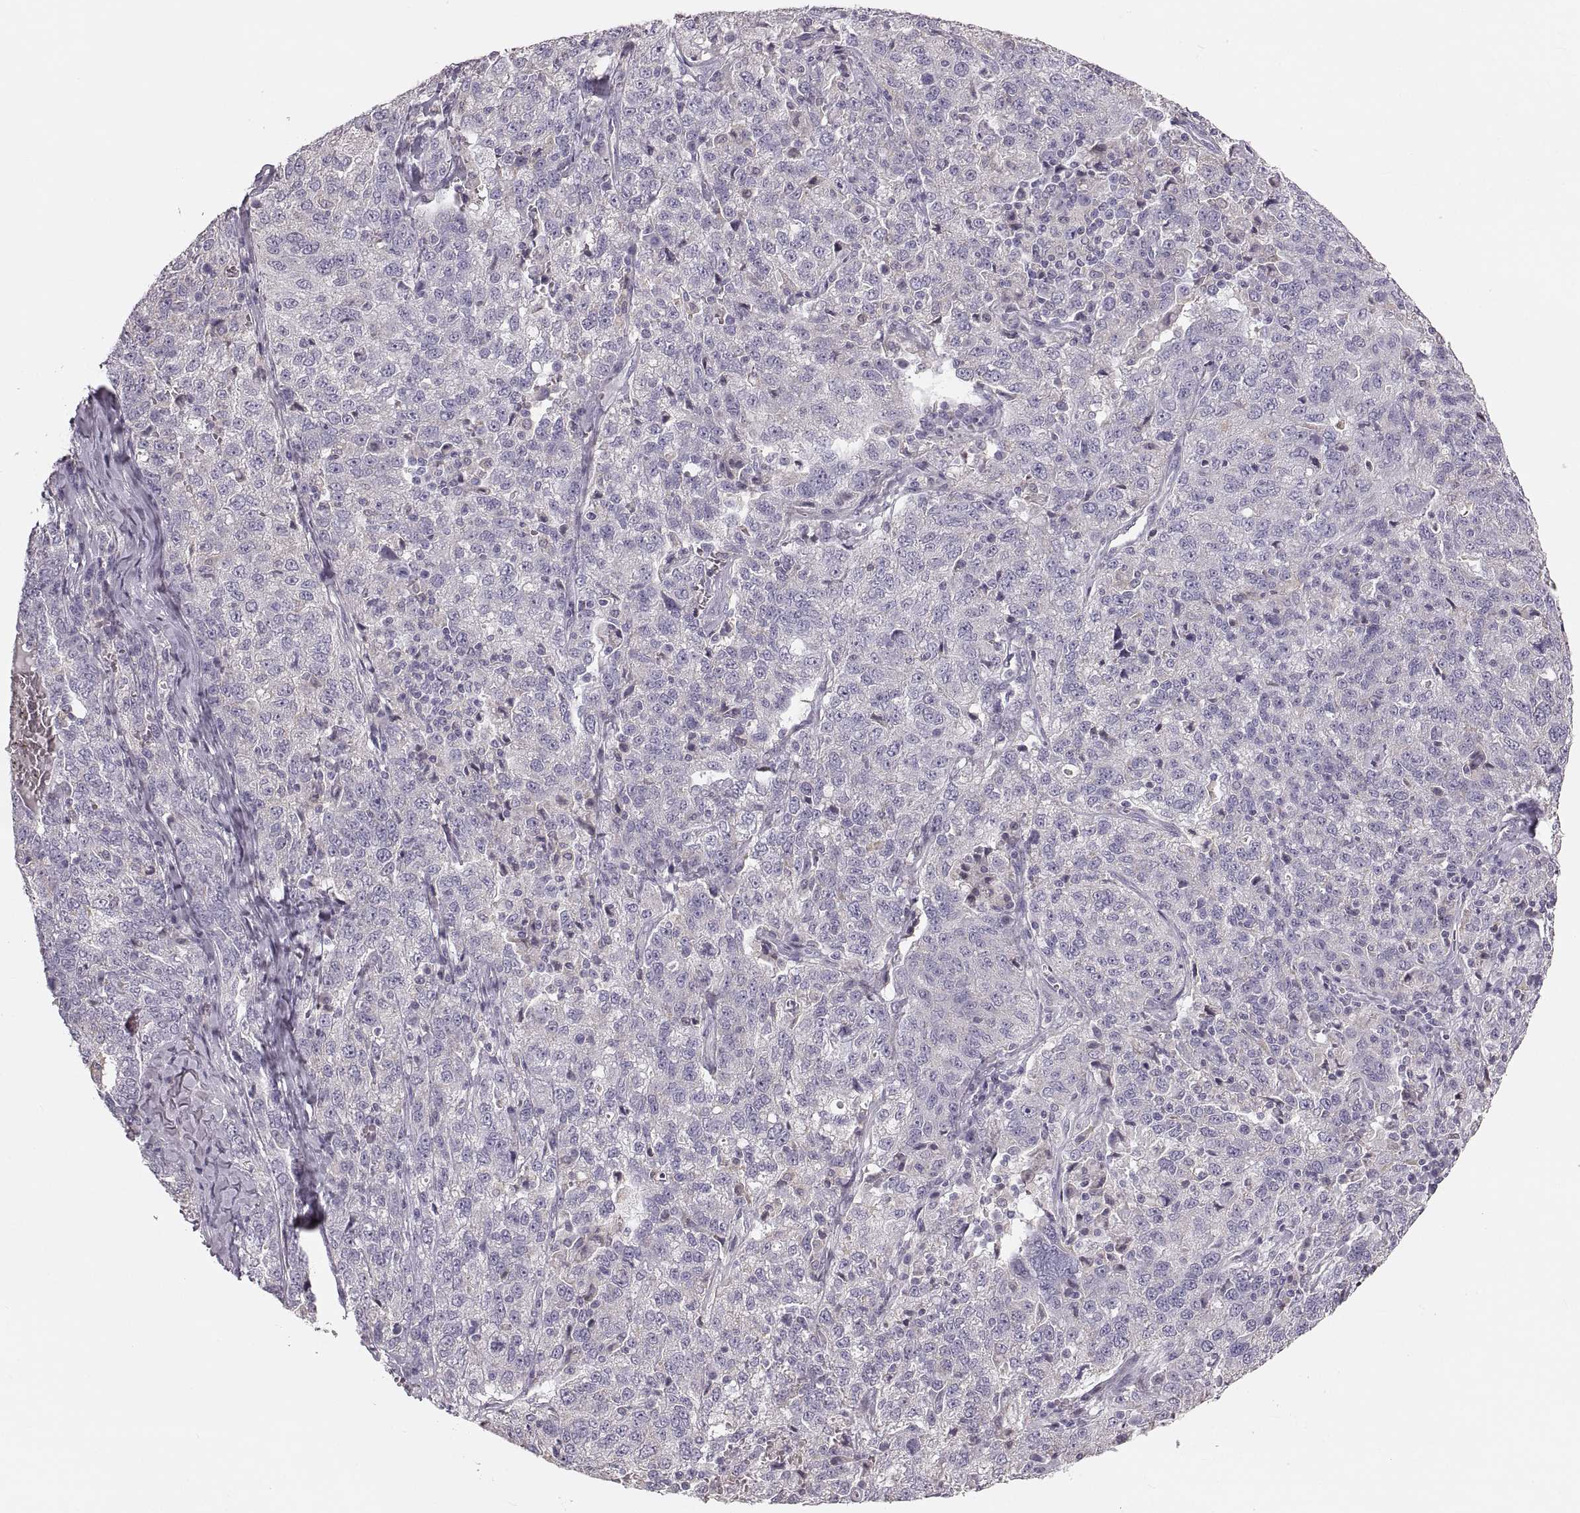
{"staining": {"intensity": "negative", "quantity": "none", "location": "none"}, "tissue": "ovarian cancer", "cell_type": "Tumor cells", "image_type": "cancer", "snomed": [{"axis": "morphology", "description": "Cystadenocarcinoma, serous, NOS"}, {"axis": "topography", "description": "Ovary"}], "caption": "An IHC photomicrograph of ovarian cancer is shown. There is no staining in tumor cells of ovarian cancer. (DAB immunohistochemistry (IHC), high magnification).", "gene": "RUNDC3A", "patient": {"sex": "female", "age": 71}}